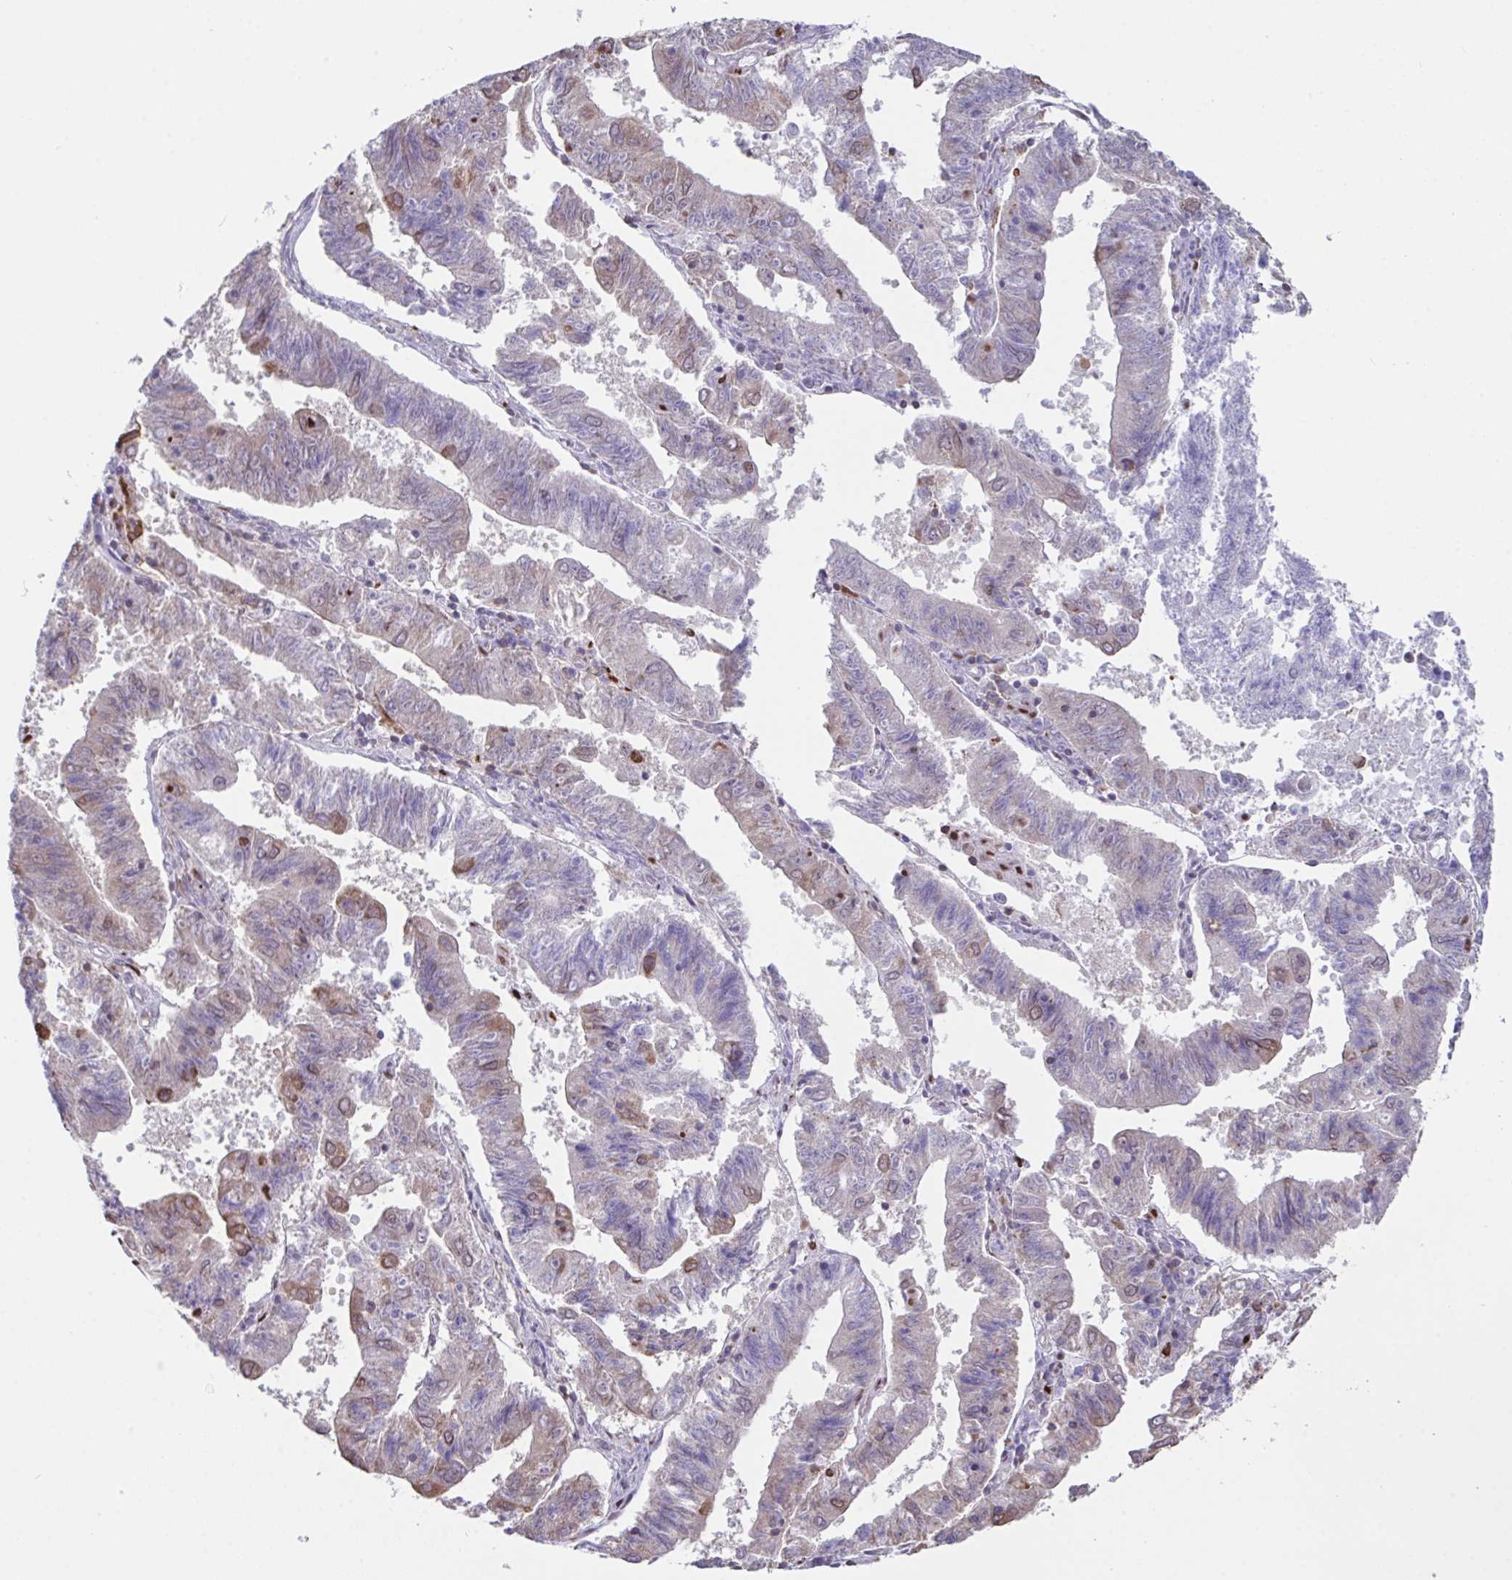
{"staining": {"intensity": "weak", "quantity": "<25%", "location": "cytoplasmic/membranous,nuclear"}, "tissue": "endometrial cancer", "cell_type": "Tumor cells", "image_type": "cancer", "snomed": [{"axis": "morphology", "description": "Adenocarcinoma, NOS"}, {"axis": "topography", "description": "Endometrium"}], "caption": "IHC histopathology image of human endometrial cancer (adenocarcinoma) stained for a protein (brown), which displays no positivity in tumor cells.", "gene": "BTBD10", "patient": {"sex": "female", "age": 82}}